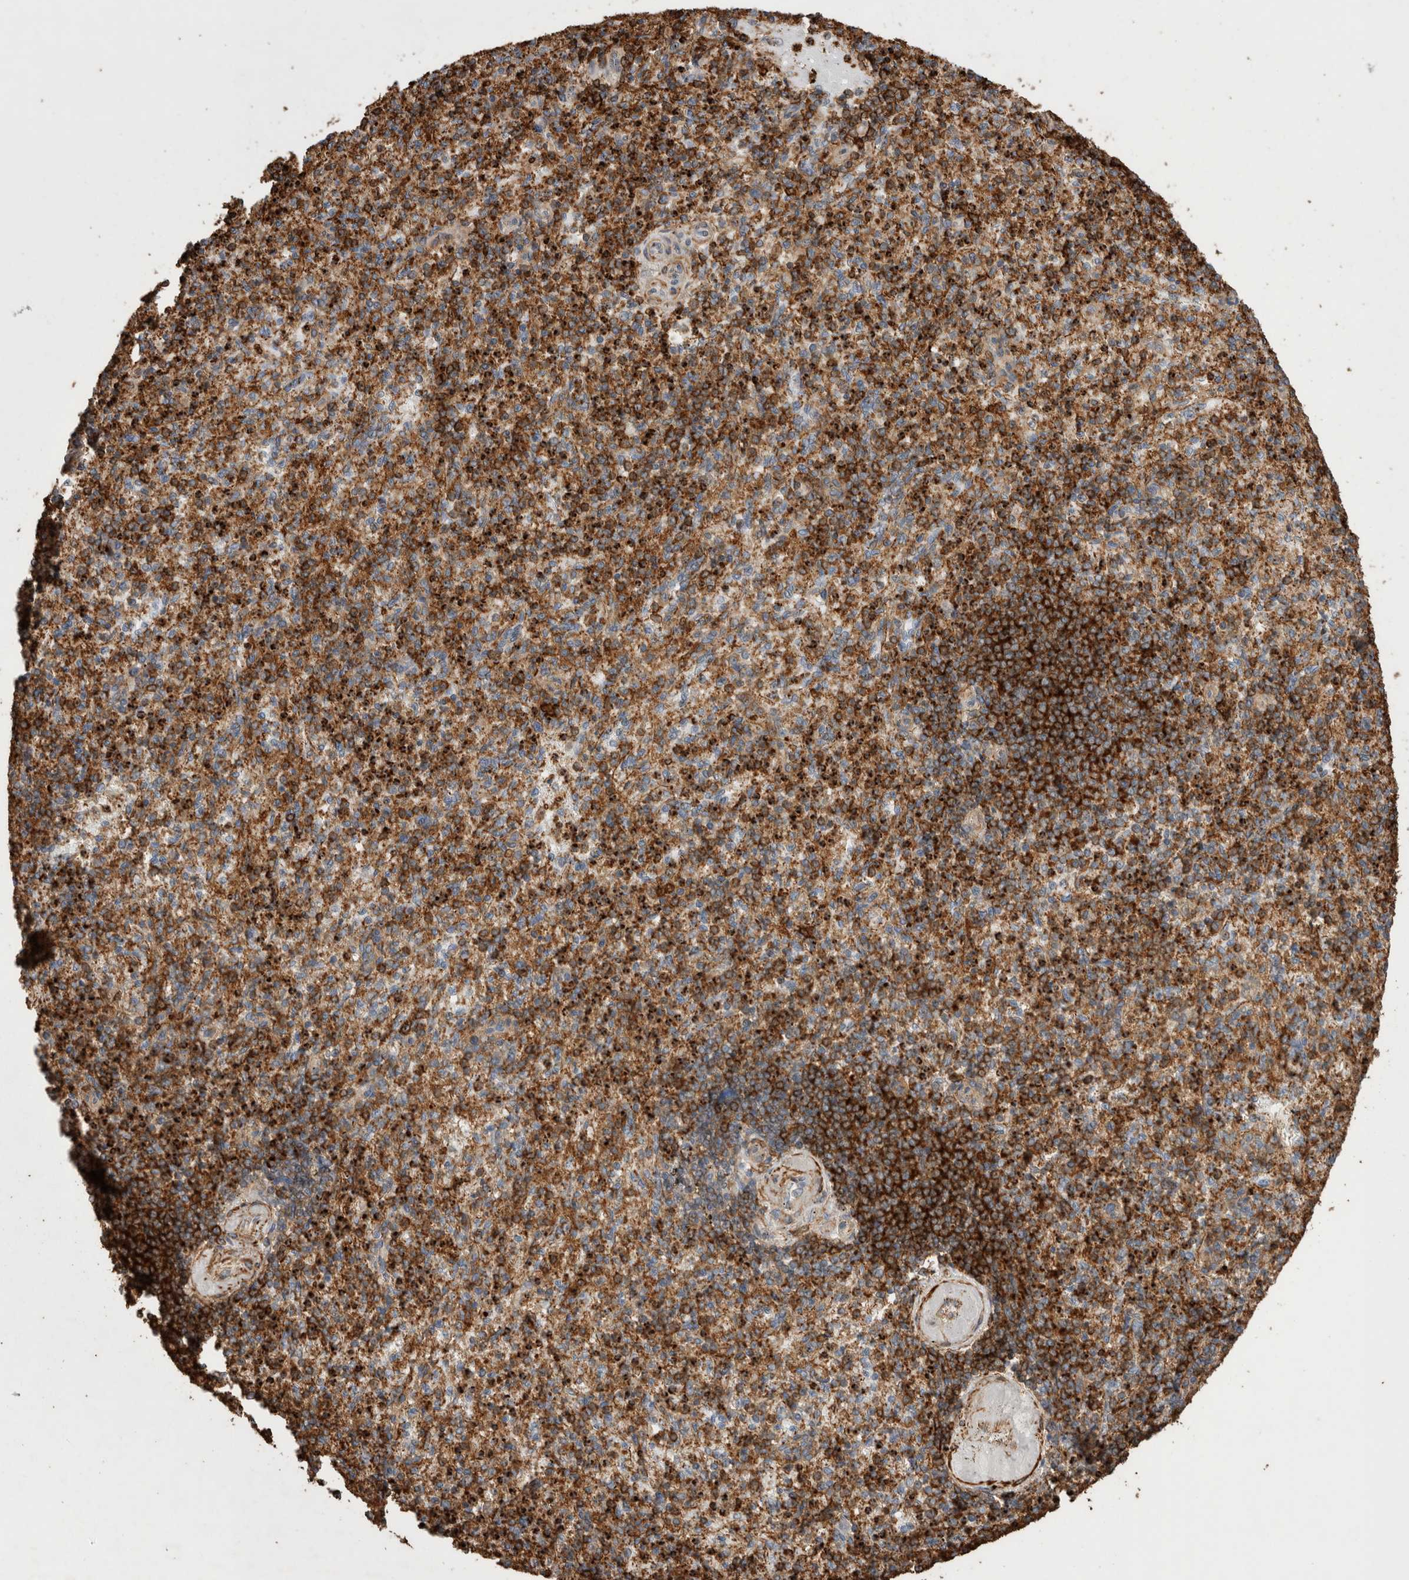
{"staining": {"intensity": "strong", "quantity": ">75%", "location": "cytoplasmic/membranous"}, "tissue": "spleen", "cell_type": "Cells in red pulp", "image_type": "normal", "snomed": [{"axis": "morphology", "description": "Normal tissue, NOS"}, {"axis": "topography", "description": "Spleen"}], "caption": "Protein analysis of benign spleen shows strong cytoplasmic/membranous positivity in about >75% of cells in red pulp.", "gene": "GPER1", "patient": {"sex": "female", "age": 74}}